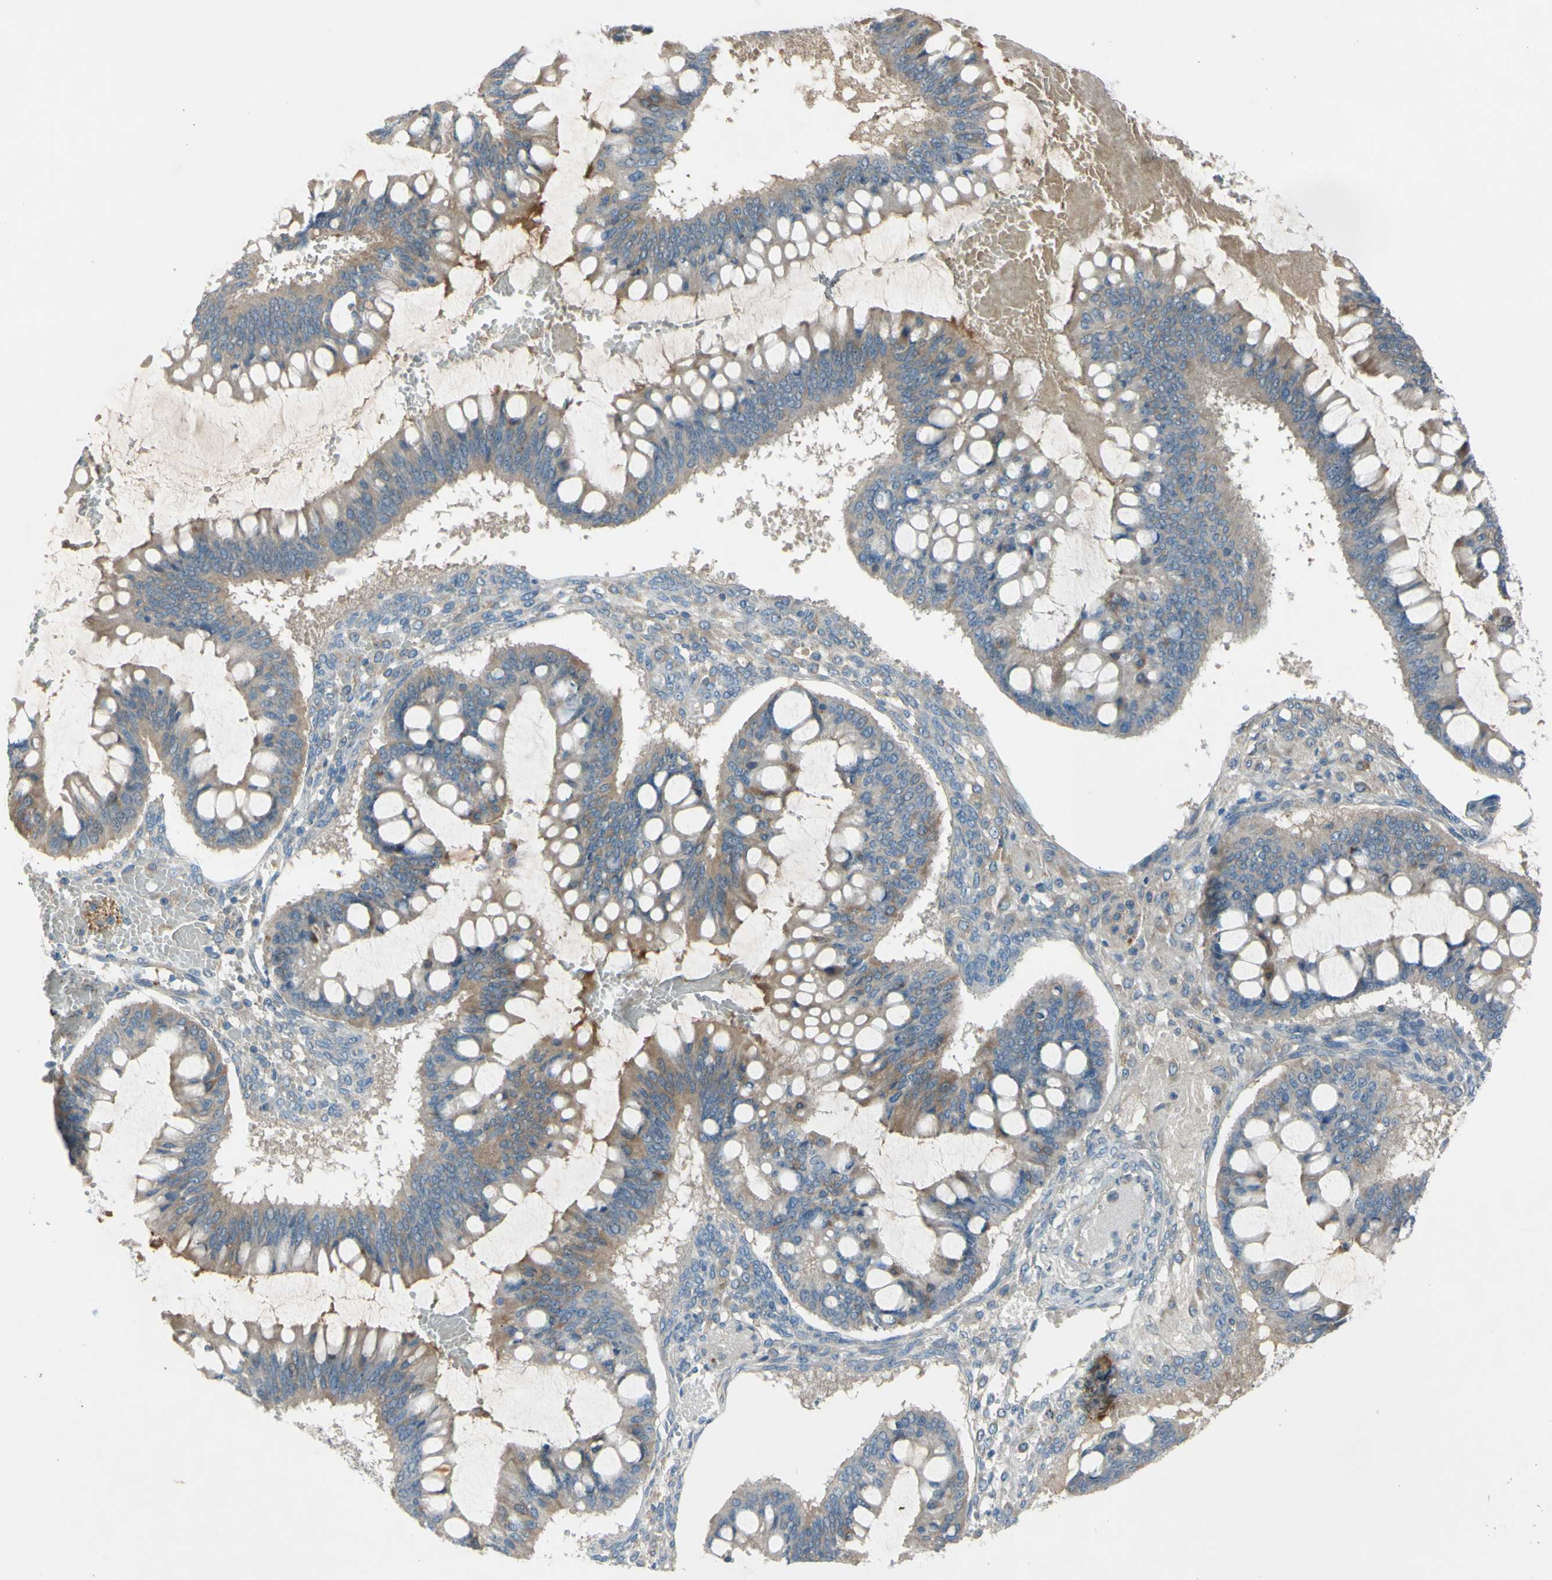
{"staining": {"intensity": "negative", "quantity": "none", "location": "none"}, "tissue": "ovarian cancer", "cell_type": "Tumor cells", "image_type": "cancer", "snomed": [{"axis": "morphology", "description": "Cystadenocarcinoma, mucinous, NOS"}, {"axis": "topography", "description": "Ovary"}], "caption": "DAB (3,3'-diaminobenzidine) immunohistochemical staining of human ovarian cancer (mucinous cystadenocarcinoma) reveals no significant expression in tumor cells. (DAB (3,3'-diaminobenzidine) immunohistochemistry with hematoxylin counter stain).", "gene": "ATRN", "patient": {"sex": "female", "age": 73}}